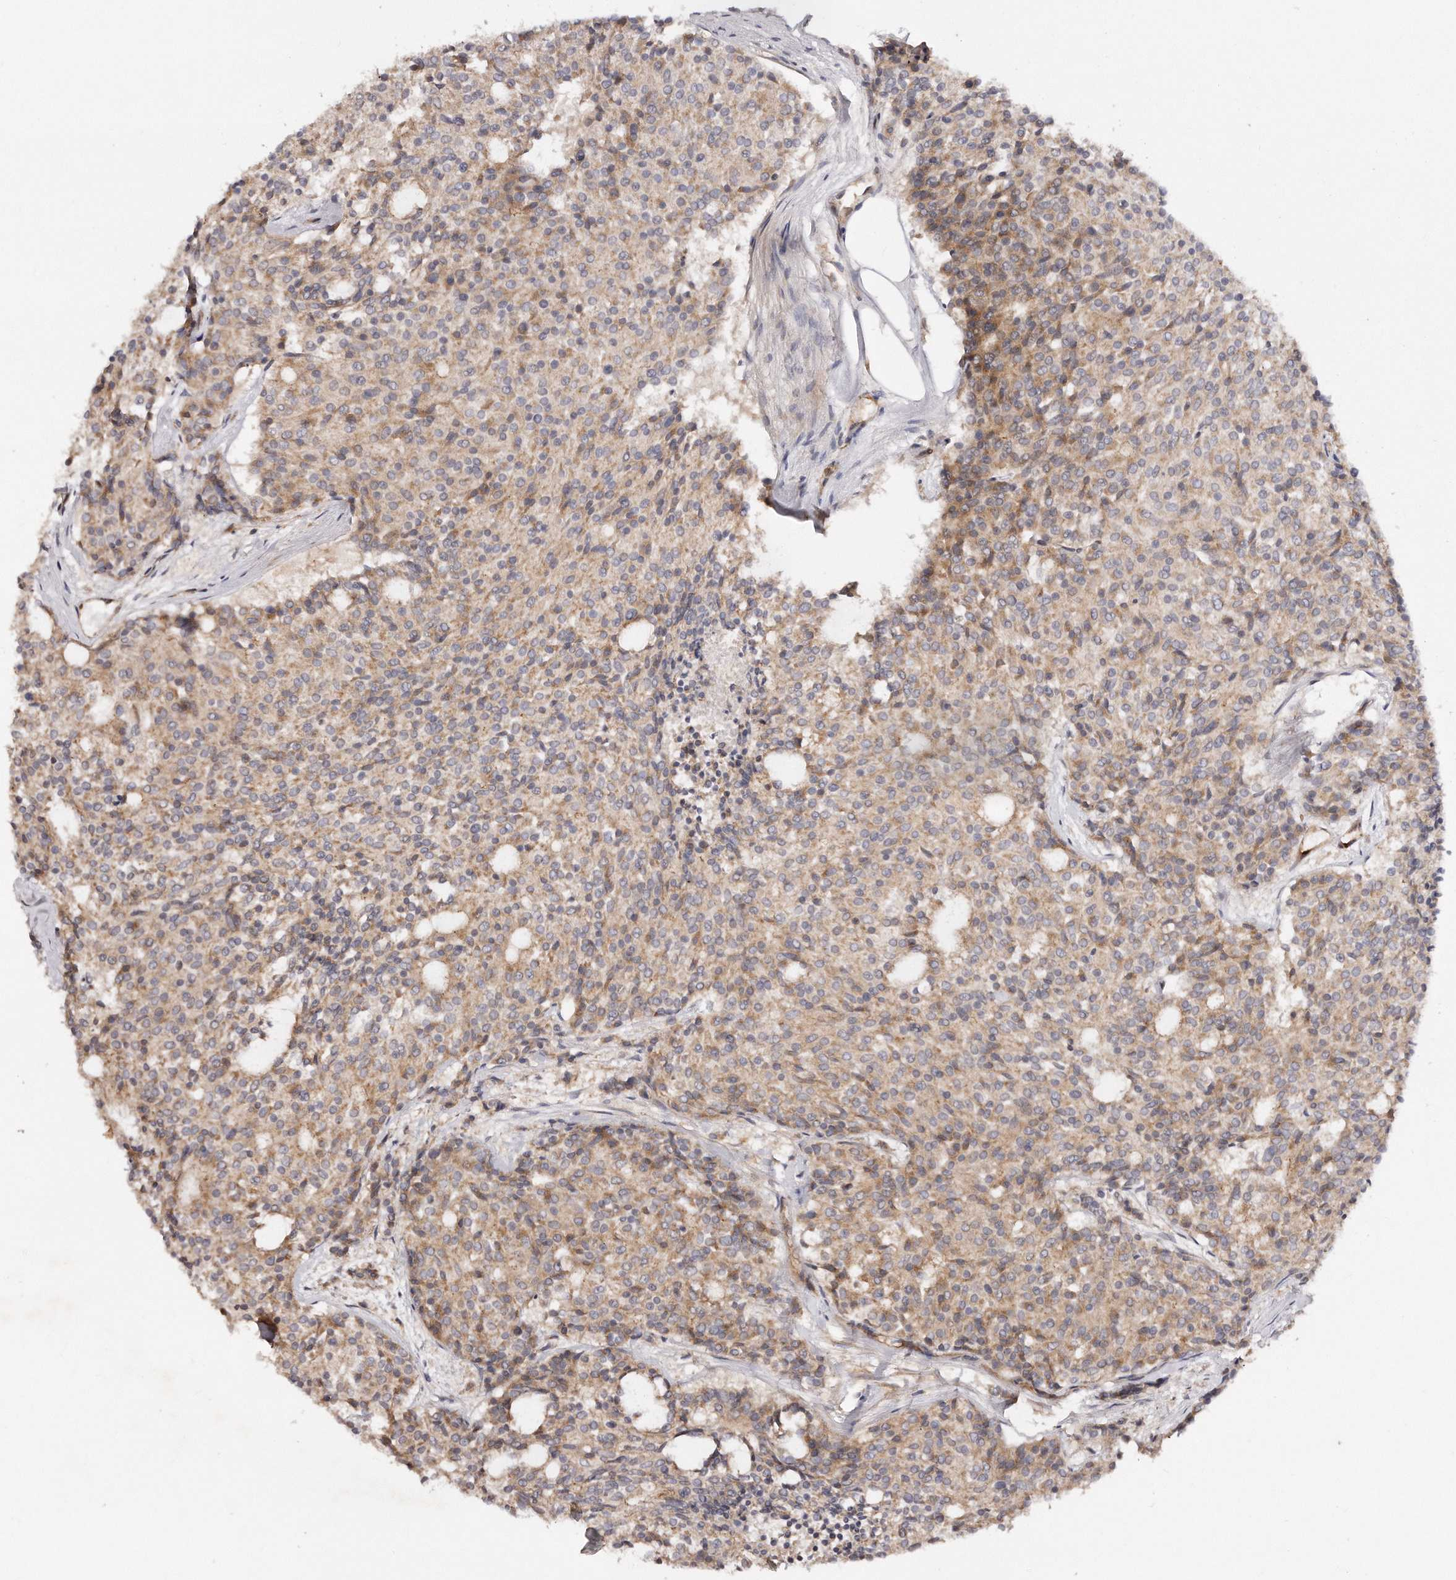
{"staining": {"intensity": "weak", "quantity": ">75%", "location": "cytoplasmic/membranous"}, "tissue": "carcinoid", "cell_type": "Tumor cells", "image_type": "cancer", "snomed": [{"axis": "morphology", "description": "Carcinoid, malignant, NOS"}, {"axis": "topography", "description": "Pancreas"}], "caption": "An immunohistochemistry (IHC) image of neoplastic tissue is shown. Protein staining in brown shows weak cytoplasmic/membranous positivity in malignant carcinoid within tumor cells.", "gene": "GBP4", "patient": {"sex": "female", "age": 54}}